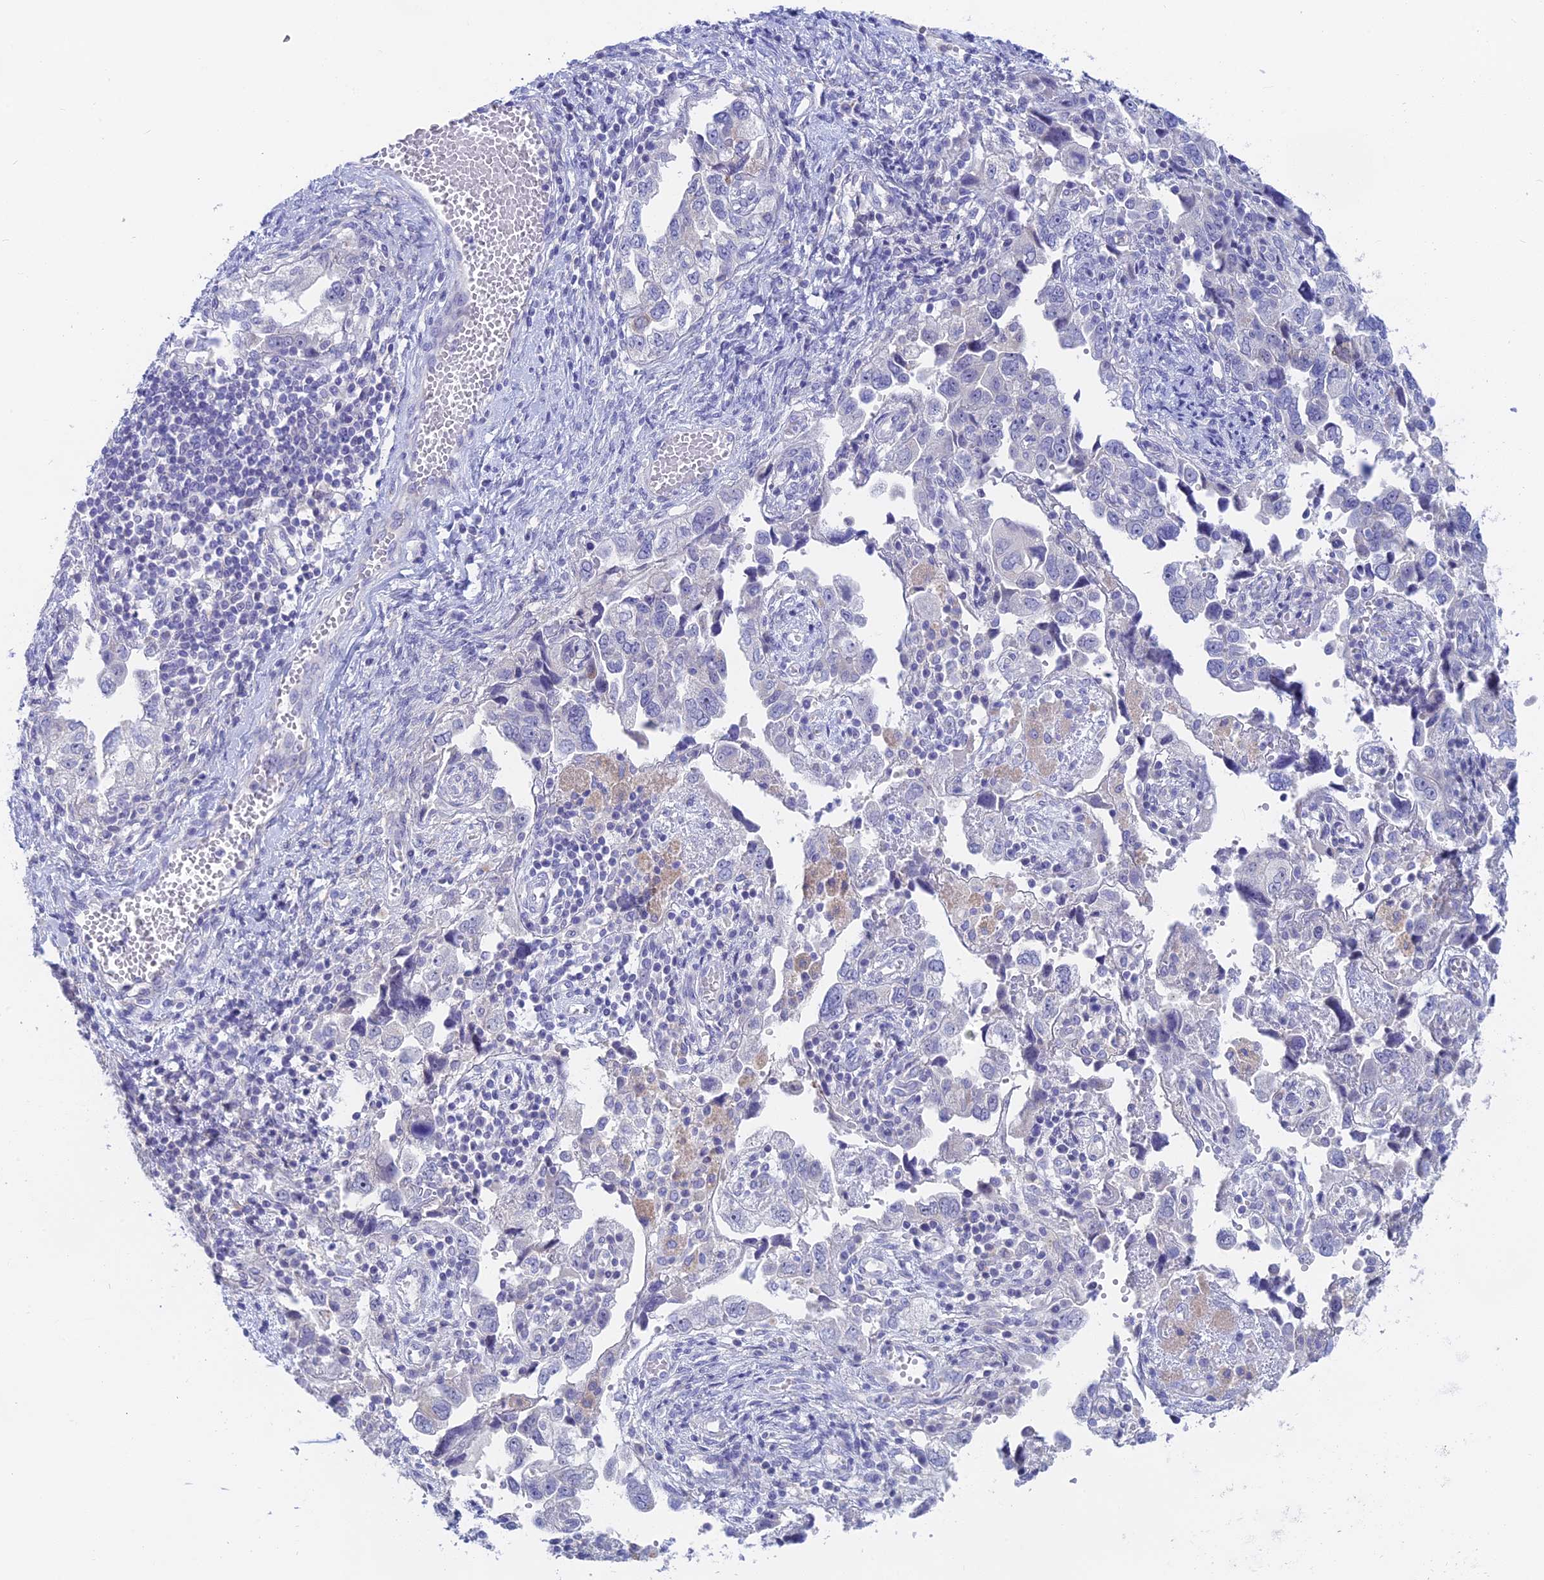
{"staining": {"intensity": "negative", "quantity": "none", "location": "none"}, "tissue": "ovarian cancer", "cell_type": "Tumor cells", "image_type": "cancer", "snomed": [{"axis": "morphology", "description": "Carcinoma, NOS"}, {"axis": "morphology", "description": "Cystadenocarcinoma, serous, NOS"}, {"axis": "topography", "description": "Ovary"}], "caption": "High power microscopy micrograph of an immunohistochemistry (IHC) image of carcinoma (ovarian), revealing no significant staining in tumor cells.", "gene": "GLB1L", "patient": {"sex": "female", "age": 69}}